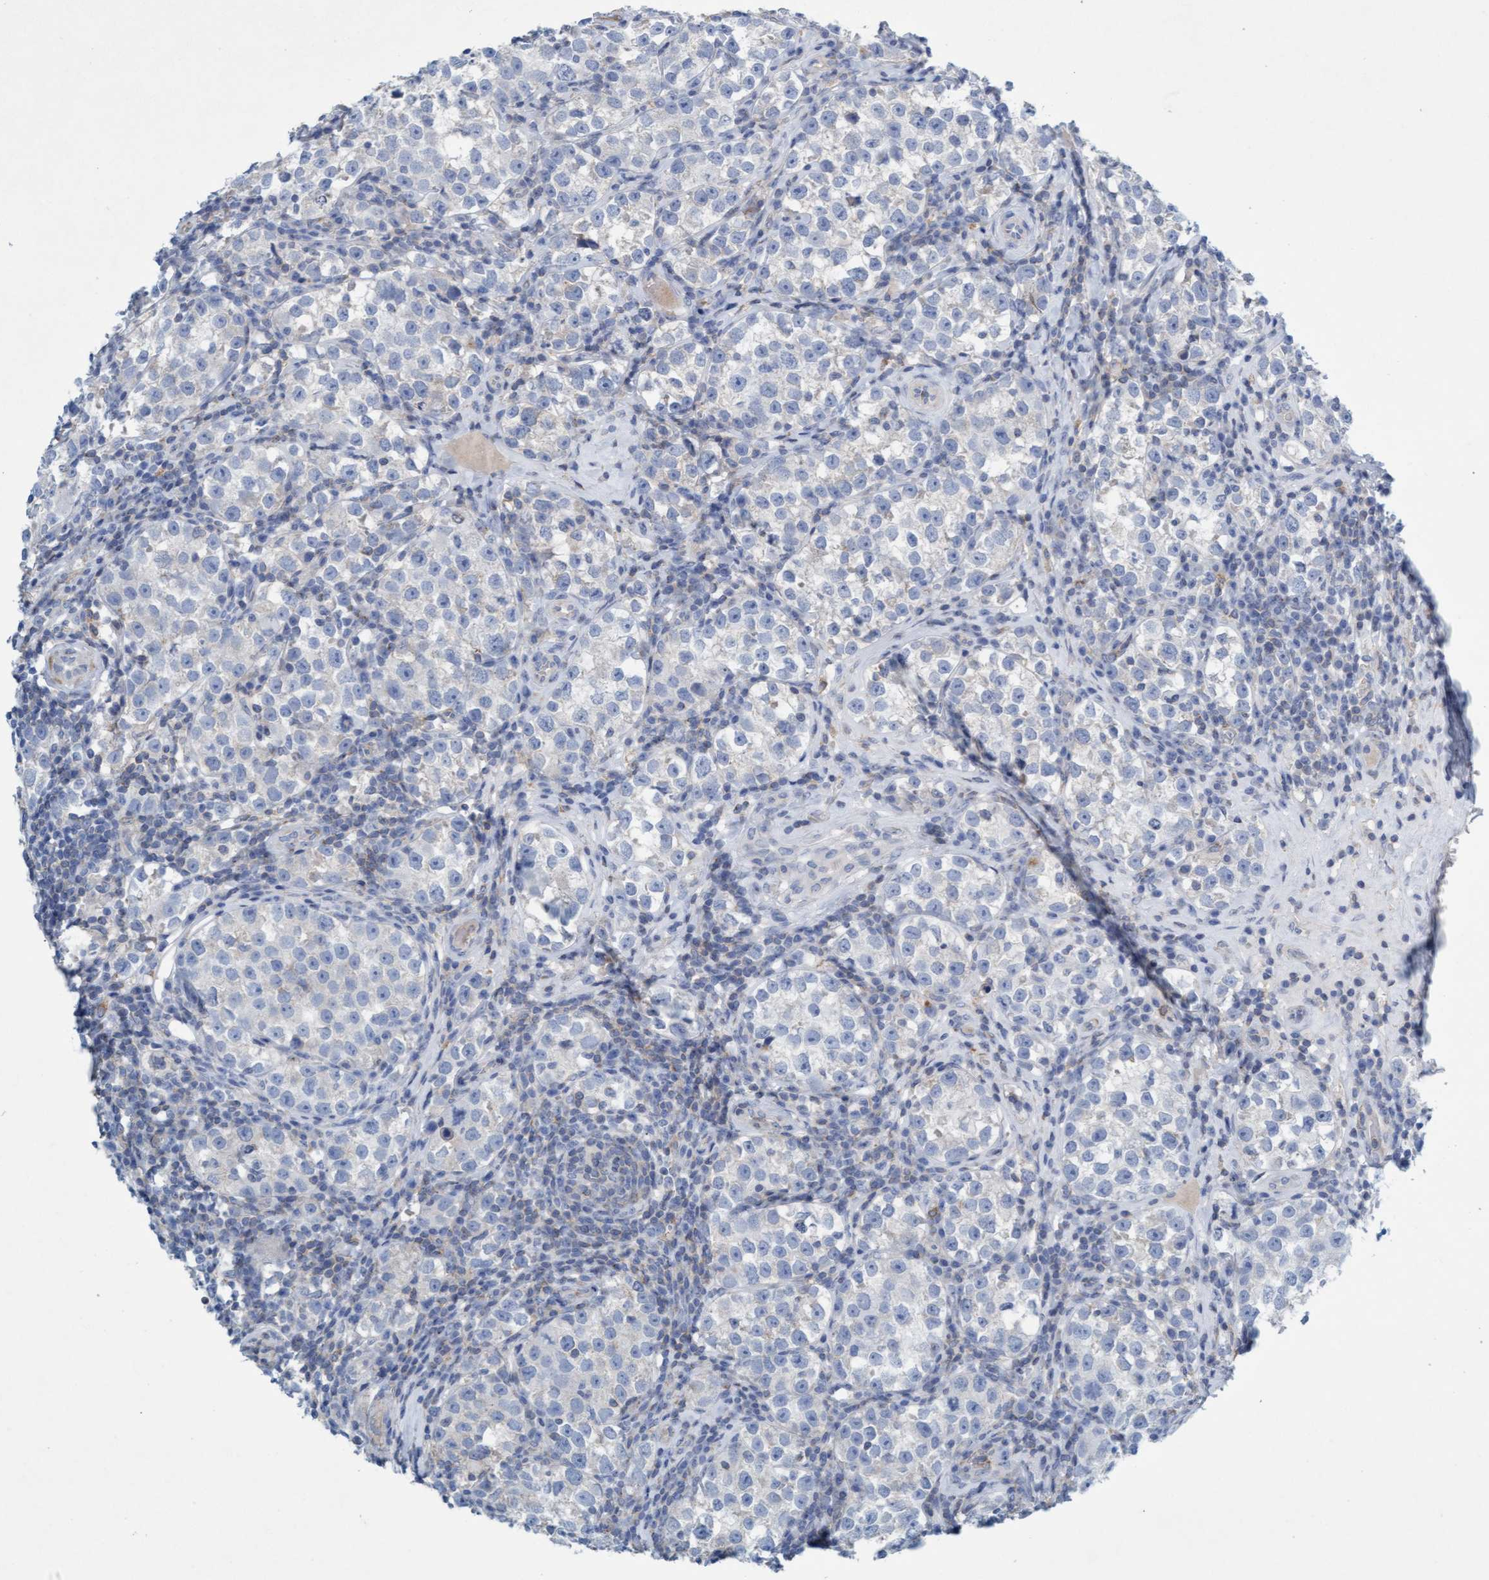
{"staining": {"intensity": "negative", "quantity": "none", "location": "none"}, "tissue": "testis cancer", "cell_type": "Tumor cells", "image_type": "cancer", "snomed": [{"axis": "morphology", "description": "Normal tissue, NOS"}, {"axis": "morphology", "description": "Seminoma, NOS"}, {"axis": "topography", "description": "Testis"}], "caption": "This is an immunohistochemistry image of human testis cancer. There is no staining in tumor cells.", "gene": "SIGIRR", "patient": {"sex": "male", "age": 43}}